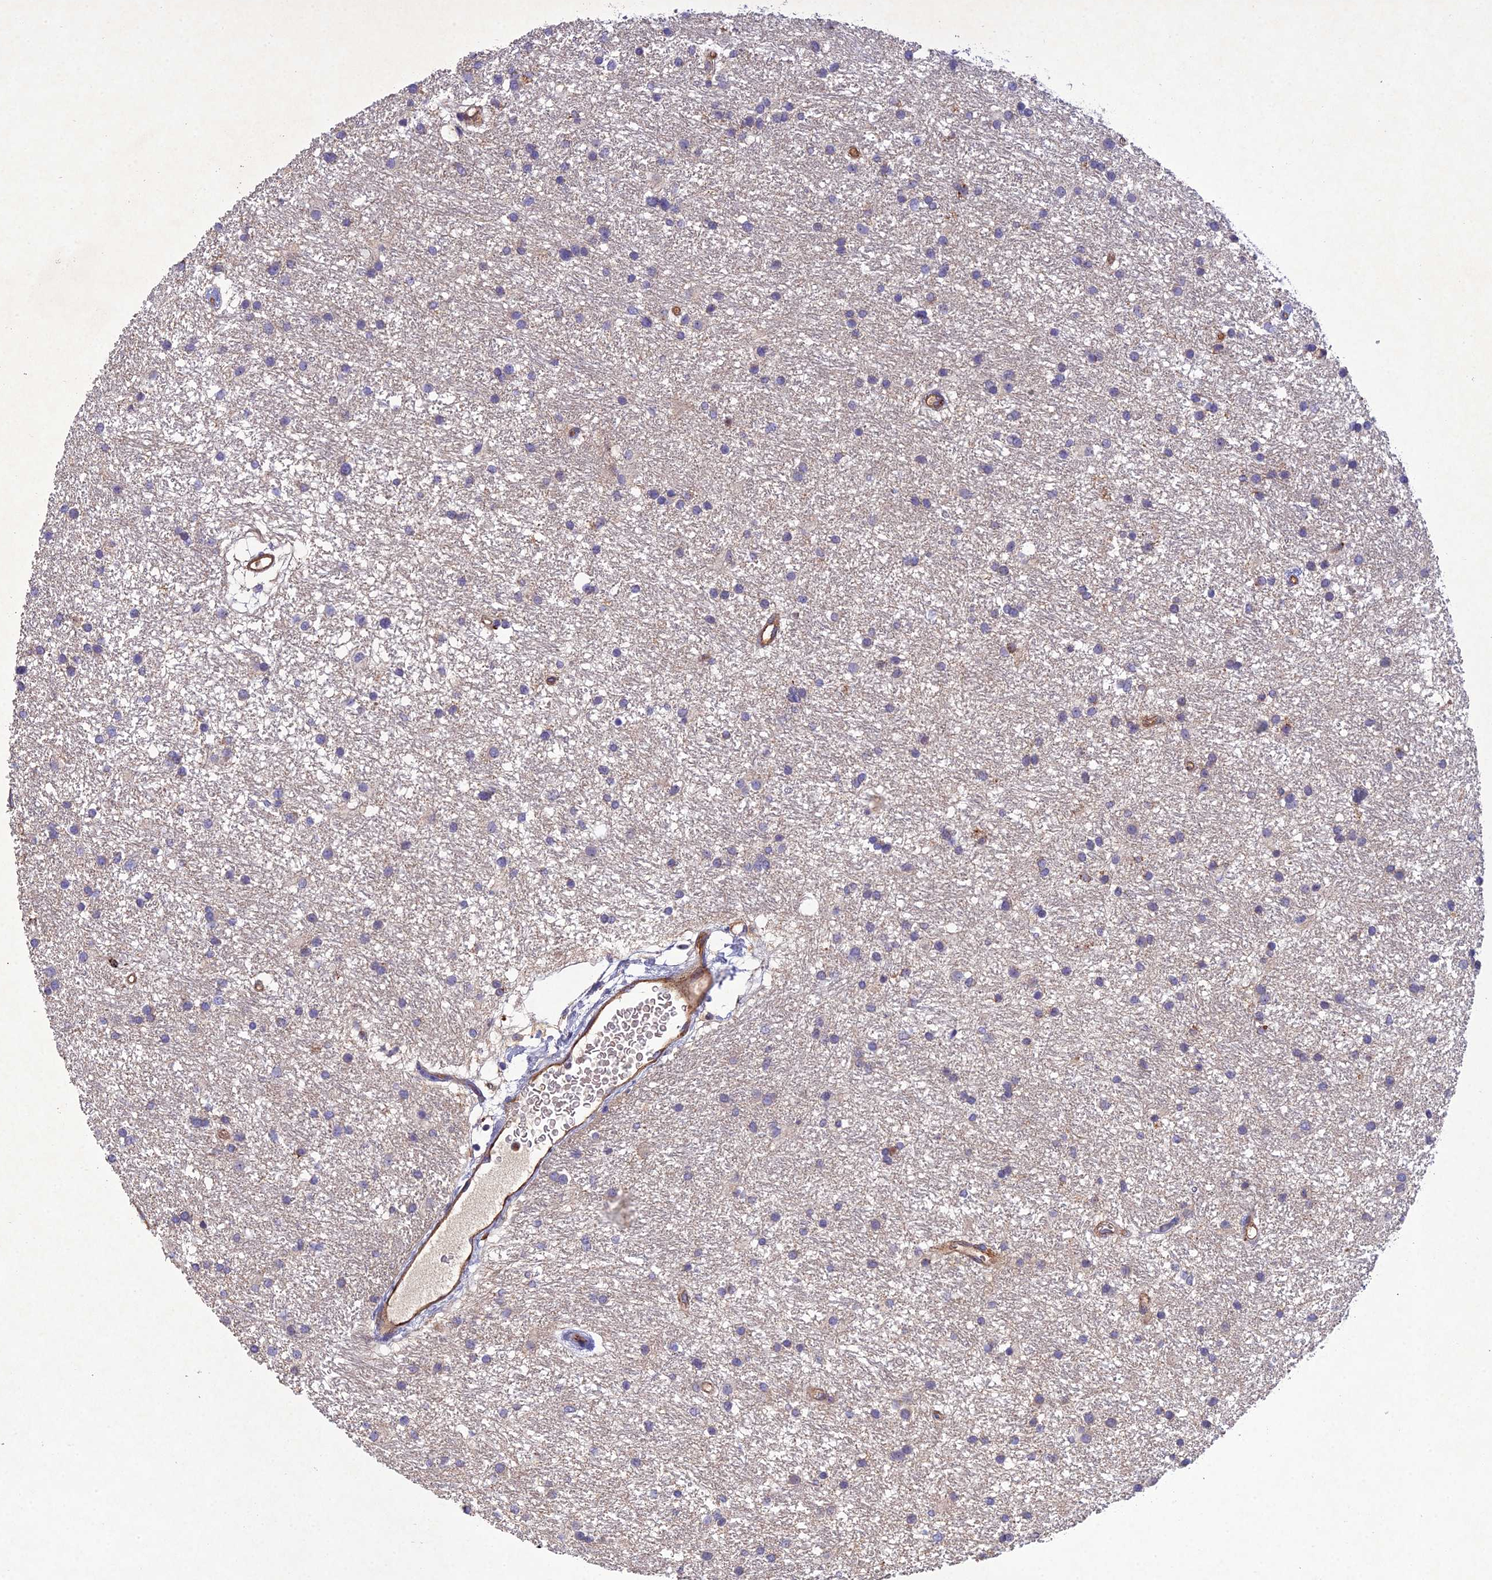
{"staining": {"intensity": "negative", "quantity": "none", "location": "none"}, "tissue": "glioma", "cell_type": "Tumor cells", "image_type": "cancer", "snomed": [{"axis": "morphology", "description": "Glioma, malignant, High grade"}, {"axis": "topography", "description": "Brain"}], "caption": "The micrograph reveals no significant expression in tumor cells of glioma. The staining was performed using DAB to visualize the protein expression in brown, while the nuclei were stained in blue with hematoxylin (Magnification: 20x).", "gene": "RALGAPA2", "patient": {"sex": "male", "age": 77}}